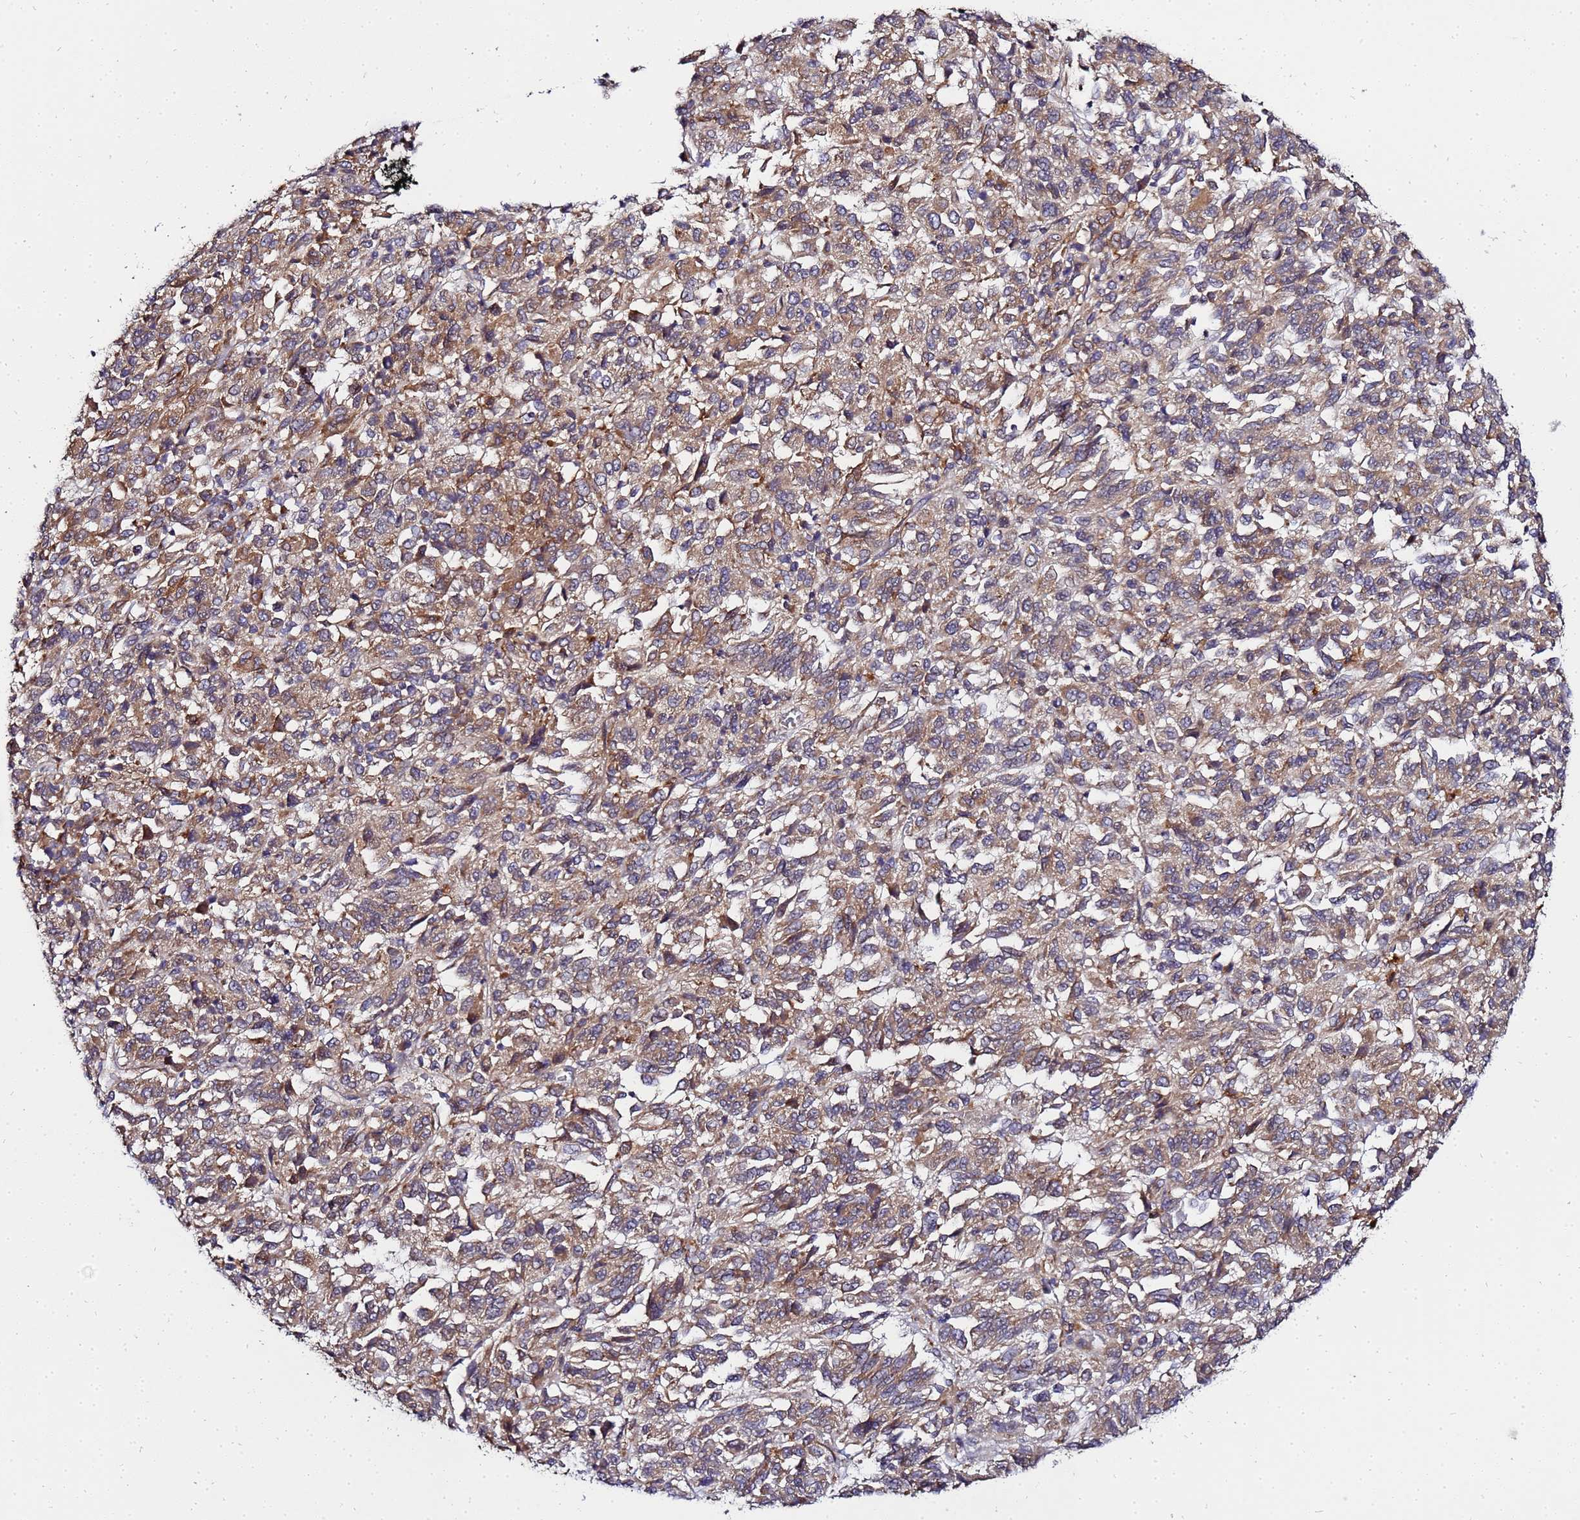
{"staining": {"intensity": "moderate", "quantity": ">75%", "location": "cytoplasmic/membranous"}, "tissue": "melanoma", "cell_type": "Tumor cells", "image_type": "cancer", "snomed": [{"axis": "morphology", "description": "Malignant melanoma, Metastatic site"}, {"axis": "topography", "description": "Lung"}], "caption": "Protein staining by immunohistochemistry reveals moderate cytoplasmic/membranous positivity in approximately >75% of tumor cells in melanoma.", "gene": "ADPGK", "patient": {"sex": "male", "age": 64}}